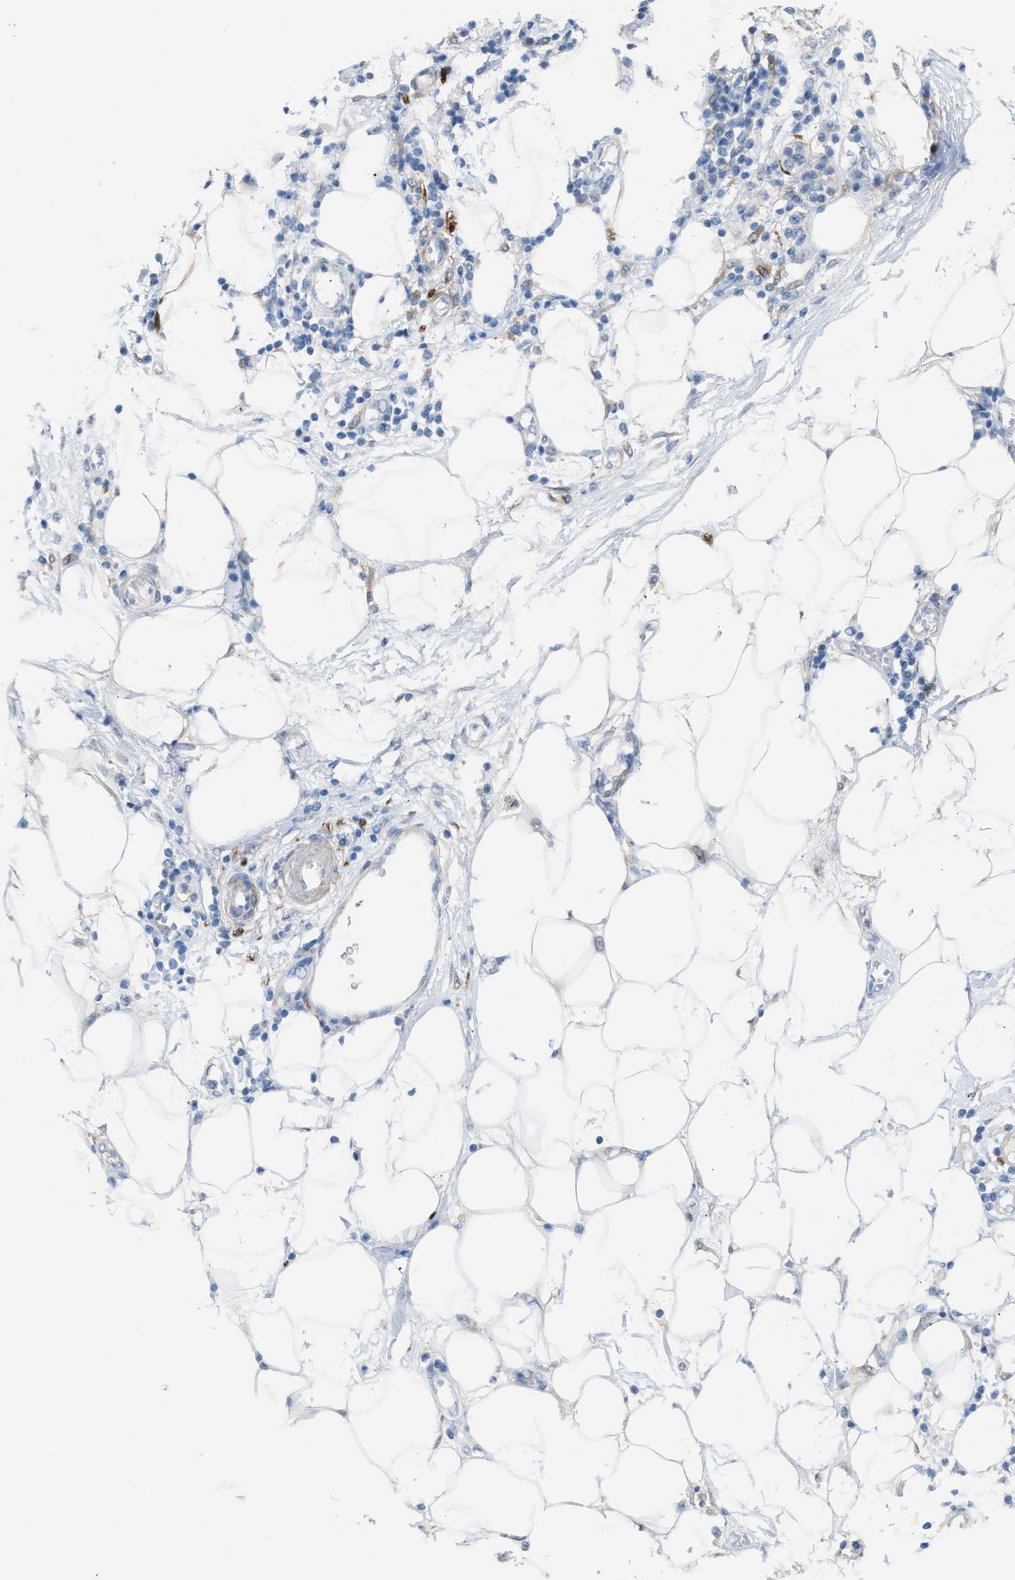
{"staining": {"intensity": "negative", "quantity": "none", "location": "none"}, "tissue": "adipose tissue", "cell_type": "Adipocytes", "image_type": "normal", "snomed": [{"axis": "morphology", "description": "Normal tissue, NOS"}, {"axis": "morphology", "description": "Adenocarcinoma, NOS"}, {"axis": "topography", "description": "Duodenum"}, {"axis": "topography", "description": "Peripheral nerve tissue"}], "caption": "DAB immunohistochemical staining of unremarkable adipose tissue demonstrates no significant positivity in adipocytes.", "gene": "ASPA", "patient": {"sex": "female", "age": 60}}